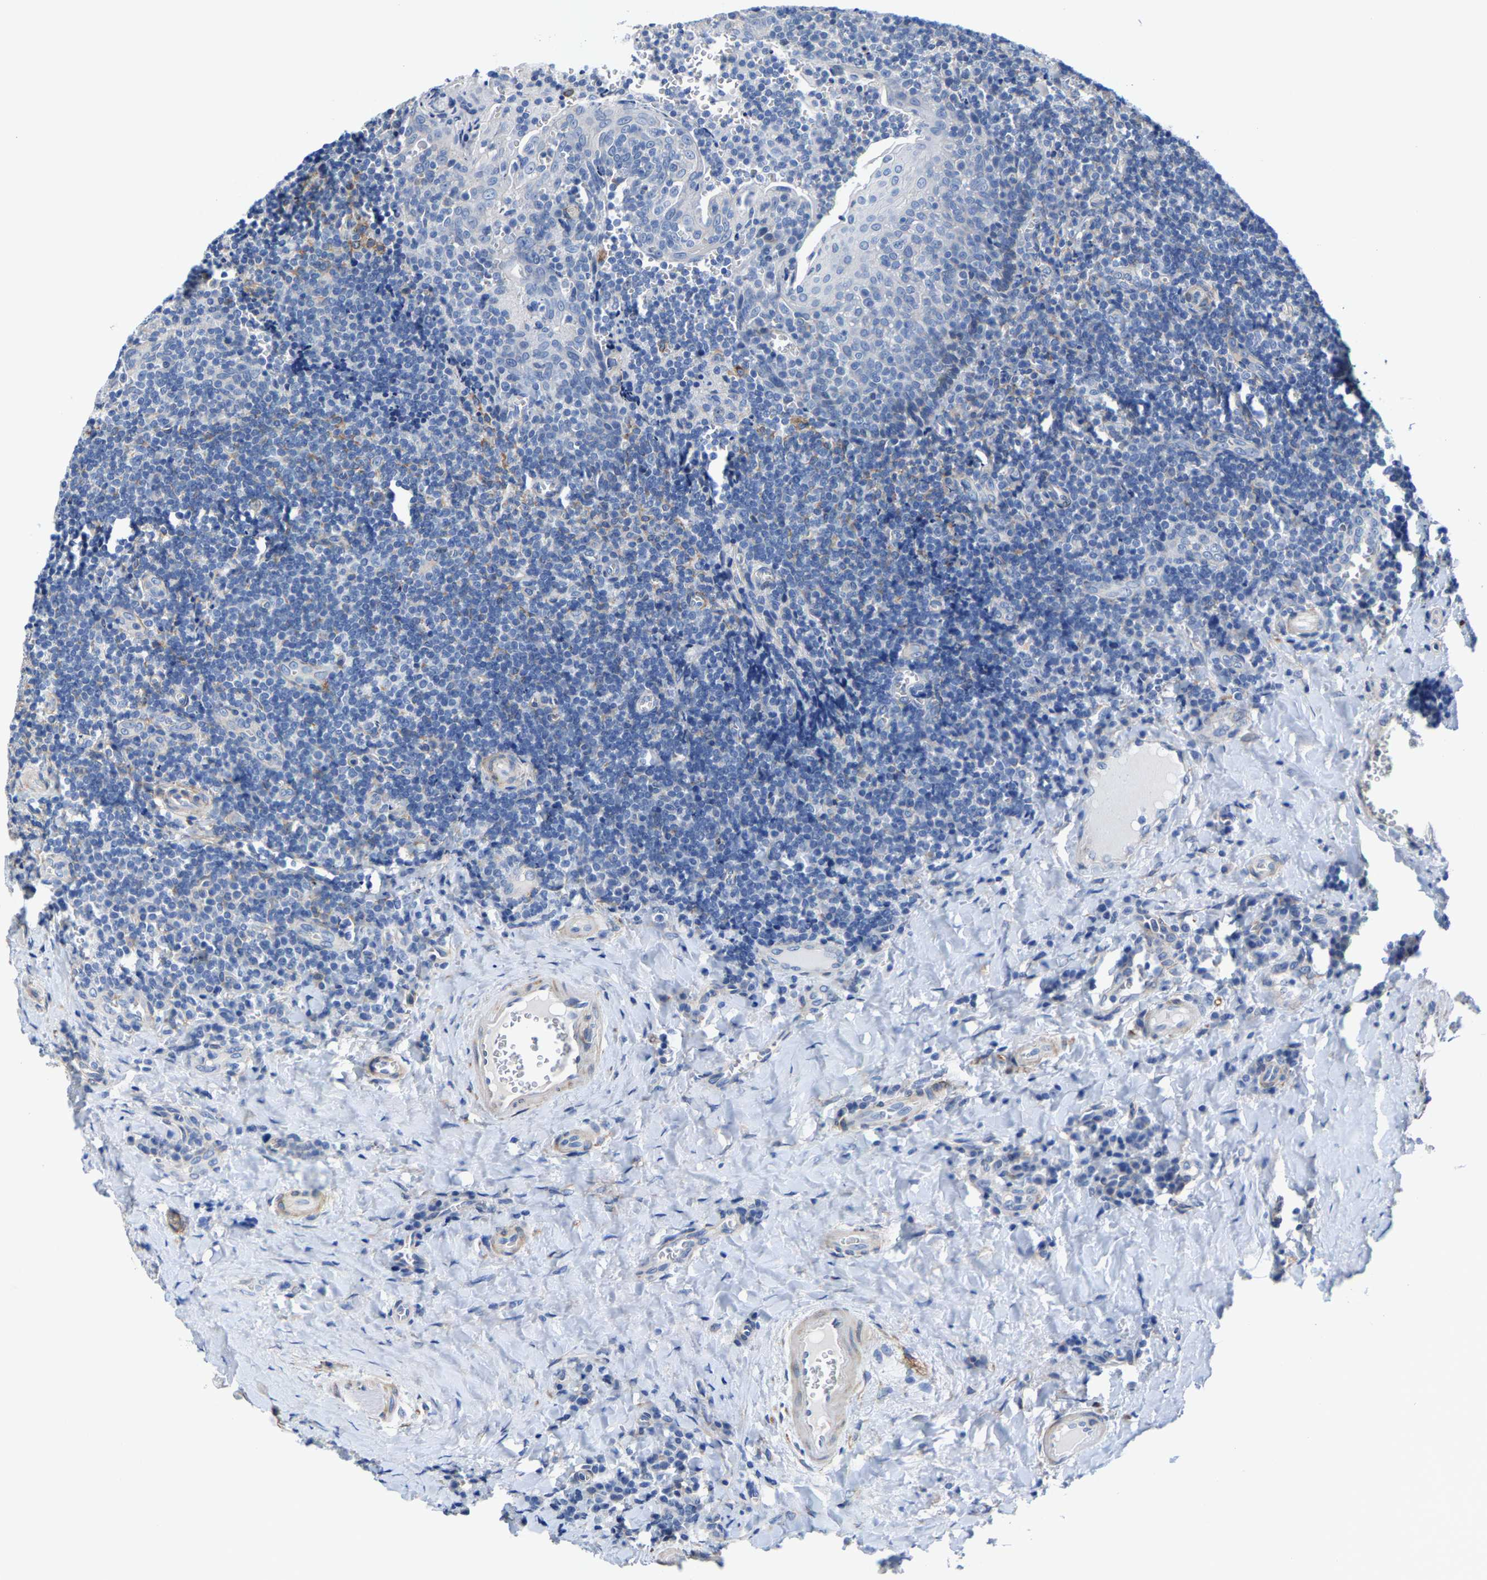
{"staining": {"intensity": "negative", "quantity": "none", "location": "none"}, "tissue": "tonsil", "cell_type": "Germinal center cells", "image_type": "normal", "snomed": [{"axis": "morphology", "description": "Normal tissue, NOS"}, {"axis": "morphology", "description": "Inflammation, NOS"}, {"axis": "topography", "description": "Tonsil"}], "caption": "Immunohistochemical staining of normal tonsil reveals no significant expression in germinal center cells.", "gene": "DSCAM", "patient": {"sex": "female", "age": 31}}